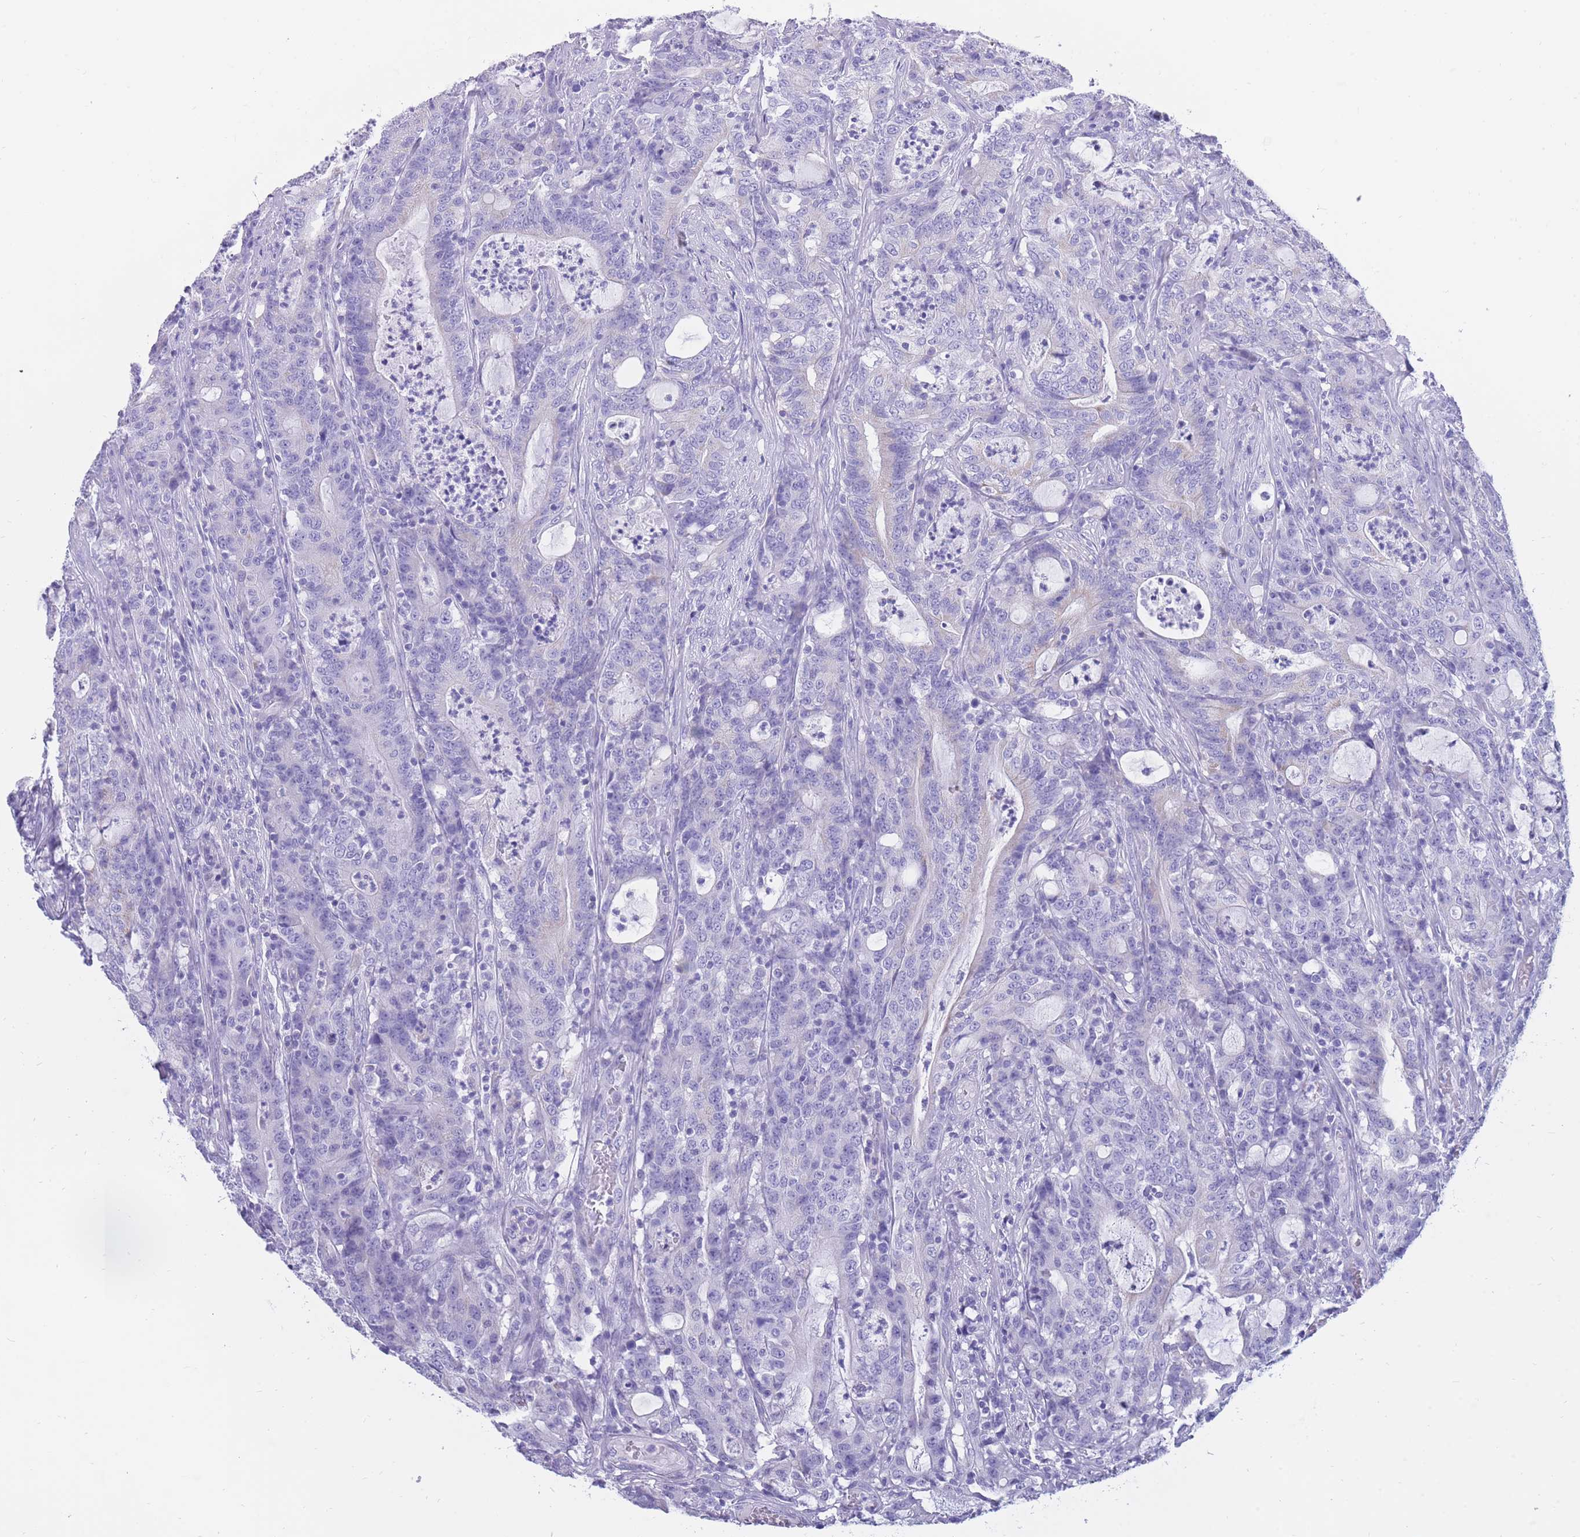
{"staining": {"intensity": "negative", "quantity": "none", "location": "none"}, "tissue": "colorectal cancer", "cell_type": "Tumor cells", "image_type": "cancer", "snomed": [{"axis": "morphology", "description": "Adenocarcinoma, NOS"}, {"axis": "topography", "description": "Colon"}], "caption": "Tumor cells show no significant protein positivity in colorectal adenocarcinoma.", "gene": "INTS2", "patient": {"sex": "male", "age": 83}}